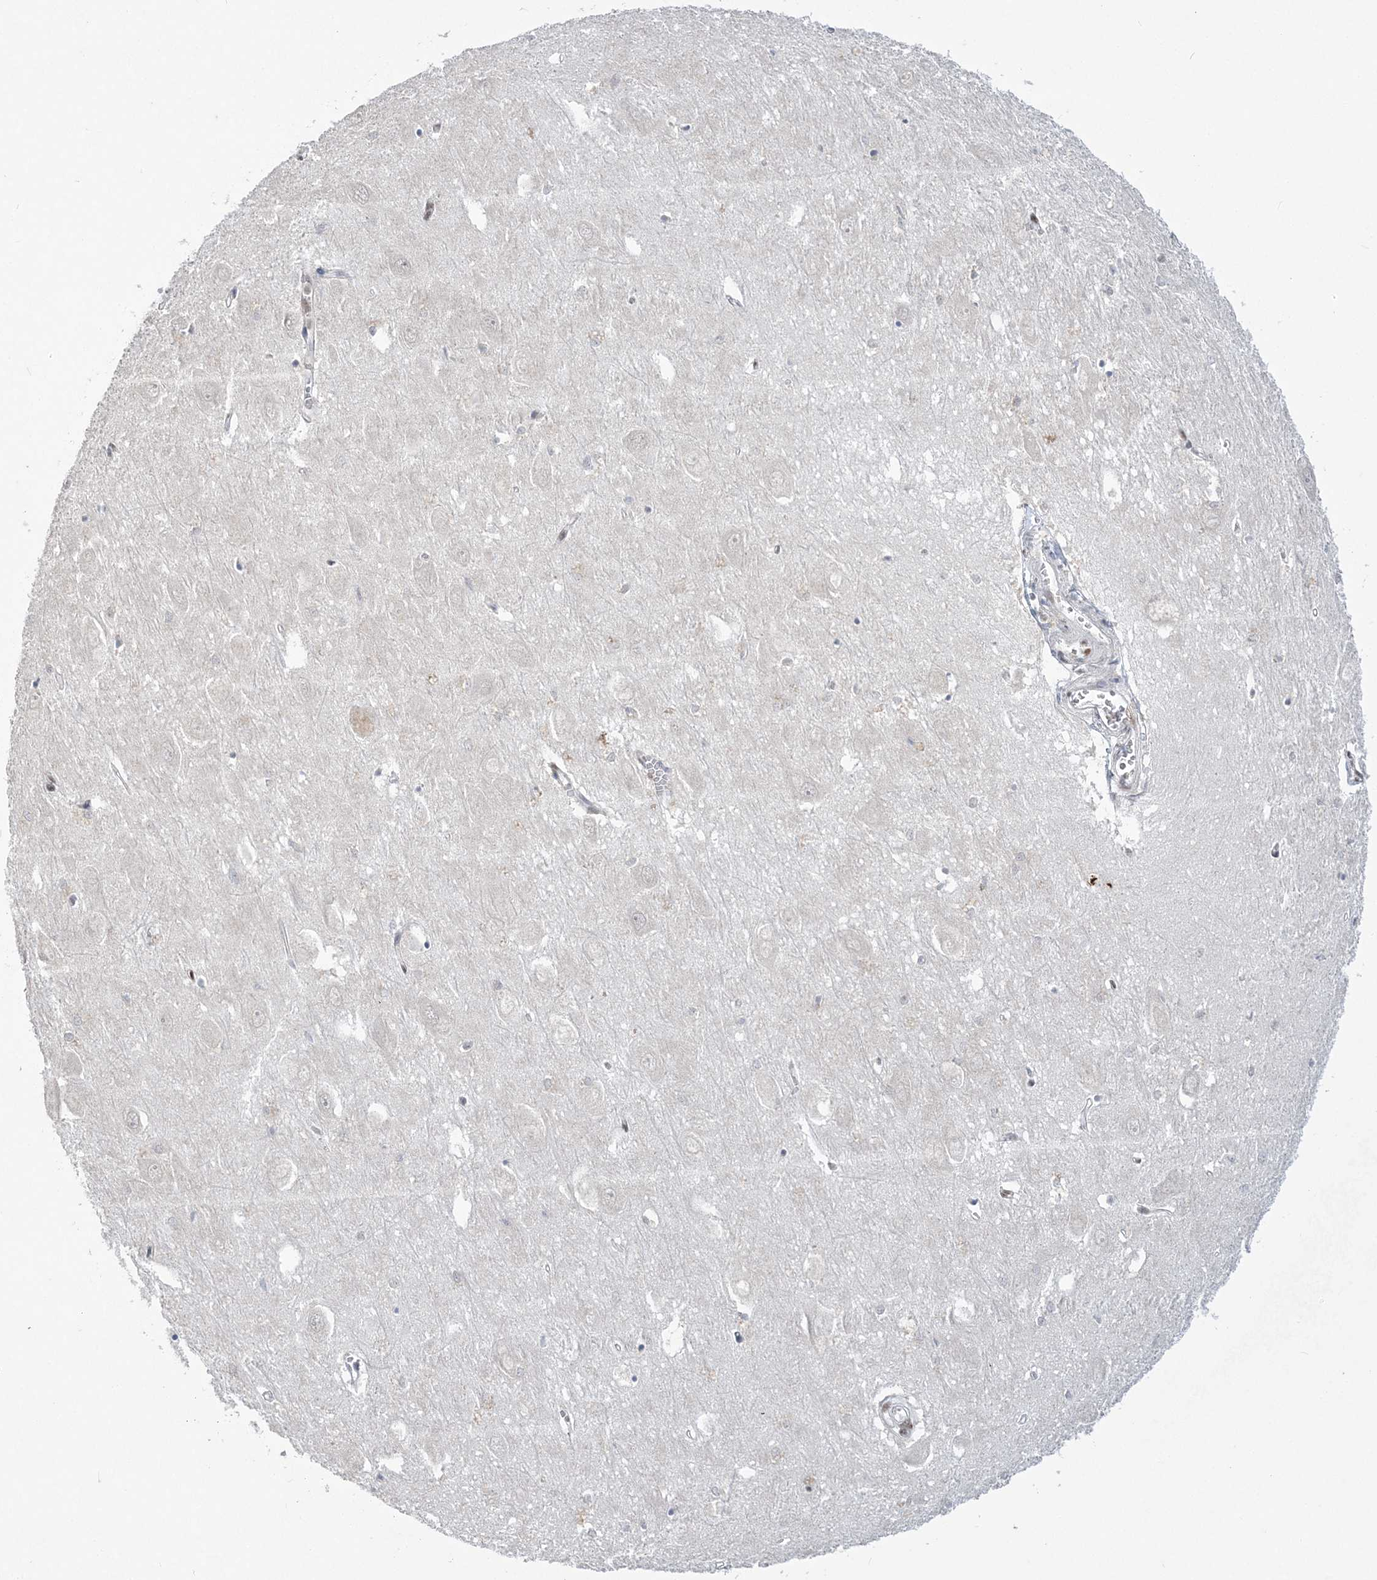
{"staining": {"intensity": "moderate", "quantity": "25%-75%", "location": "nuclear"}, "tissue": "hippocampus", "cell_type": "Glial cells", "image_type": "normal", "snomed": [{"axis": "morphology", "description": "Normal tissue, NOS"}, {"axis": "topography", "description": "Hippocampus"}], "caption": "A histopathology image showing moderate nuclear positivity in about 25%-75% of glial cells in benign hippocampus, as visualized by brown immunohistochemical staining.", "gene": "ZBTB7A", "patient": {"sex": "female", "age": 64}}